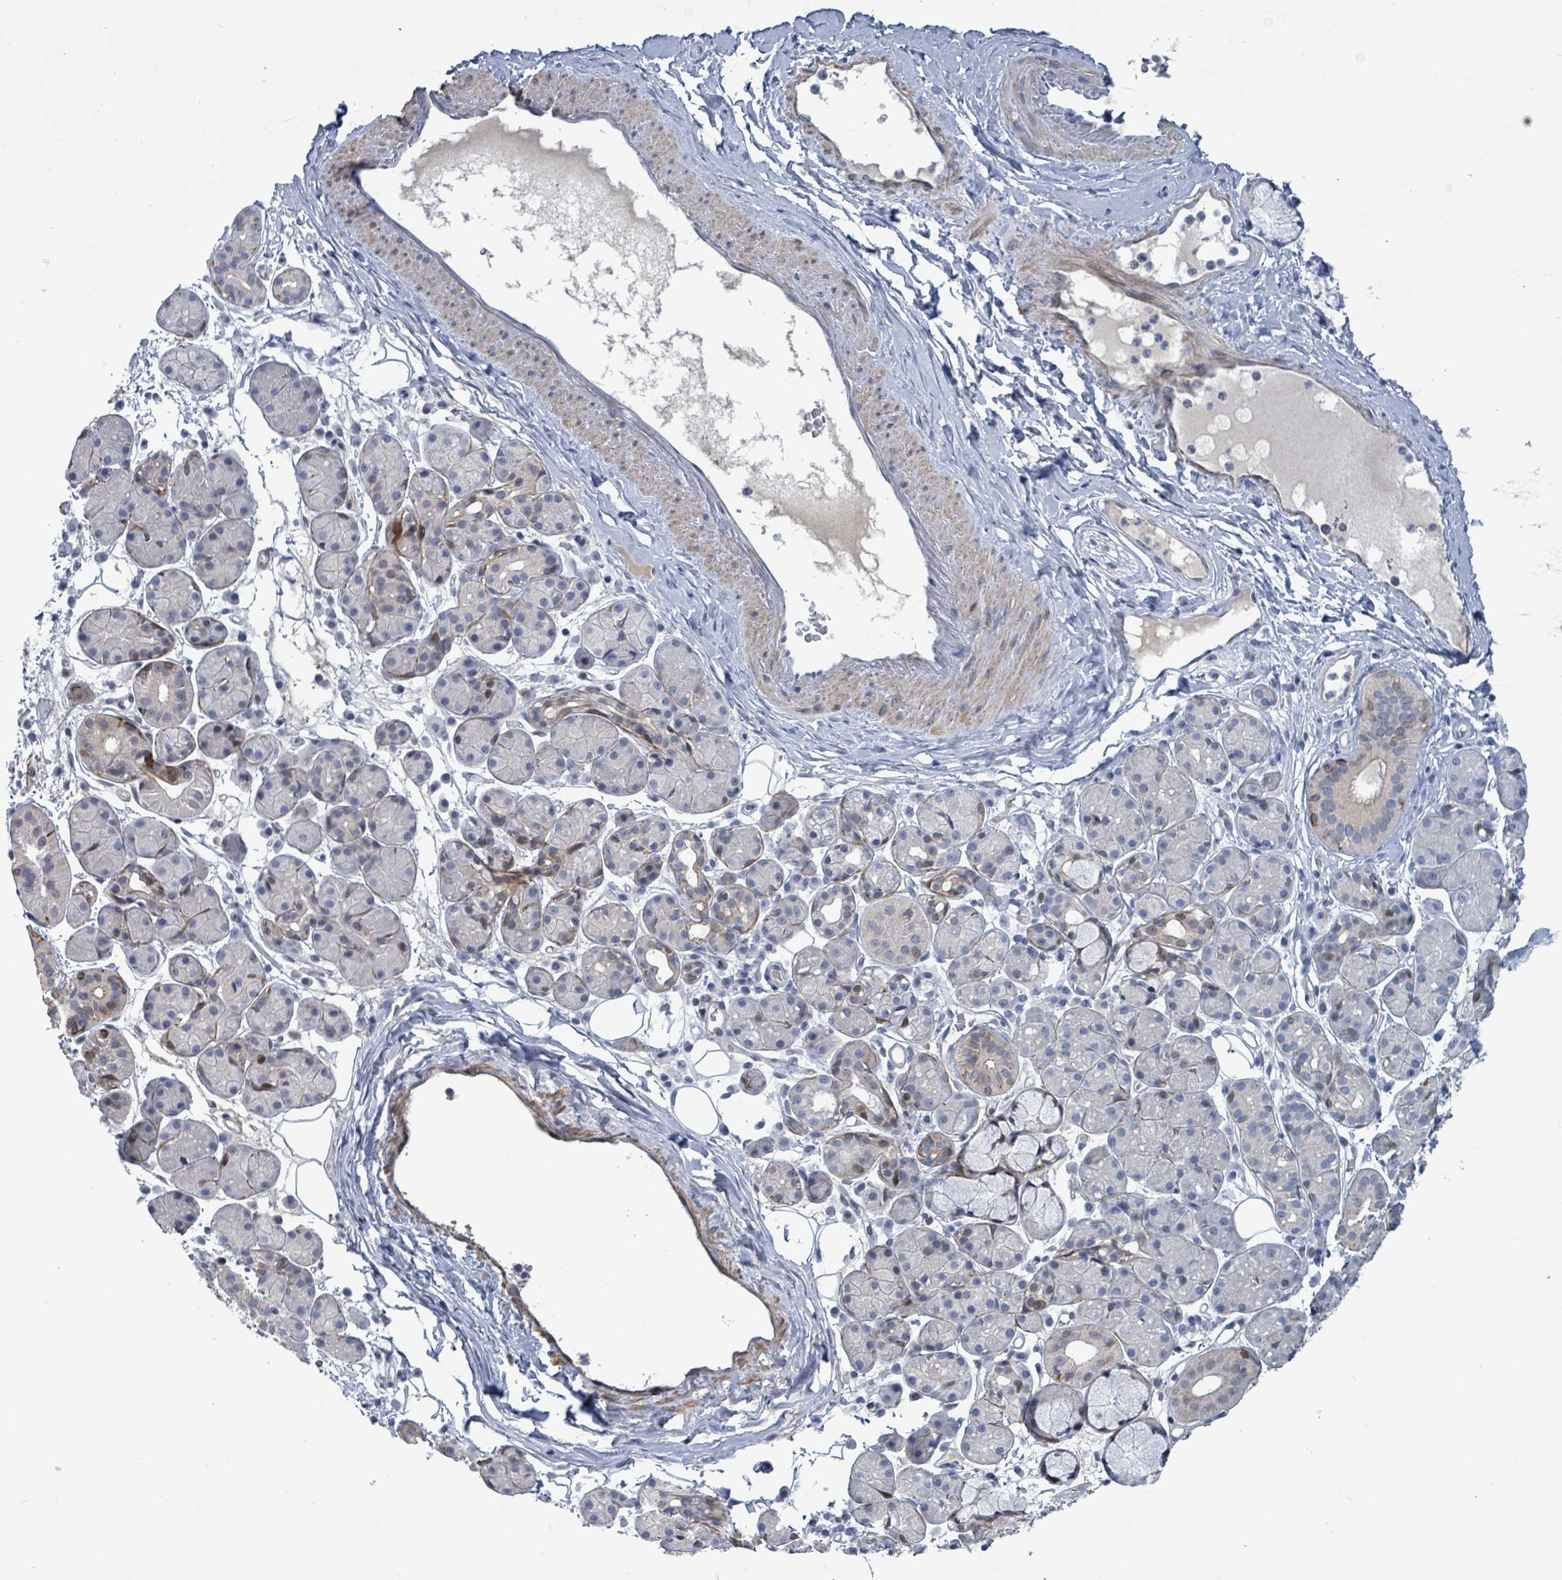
{"staining": {"intensity": "moderate", "quantity": "<25%", "location": "cytoplasmic/membranous"}, "tissue": "salivary gland", "cell_type": "Glandular cells", "image_type": "normal", "snomed": [{"axis": "morphology", "description": "Squamous cell carcinoma, NOS"}, {"axis": "topography", "description": "Skin"}, {"axis": "topography", "description": "Head-Neck"}], "caption": "Protein analysis of unremarkable salivary gland demonstrates moderate cytoplasmic/membranous expression in approximately <25% of glandular cells. (DAB = brown stain, brightfield microscopy at high magnification).", "gene": "NTN3", "patient": {"sex": "male", "age": 80}}